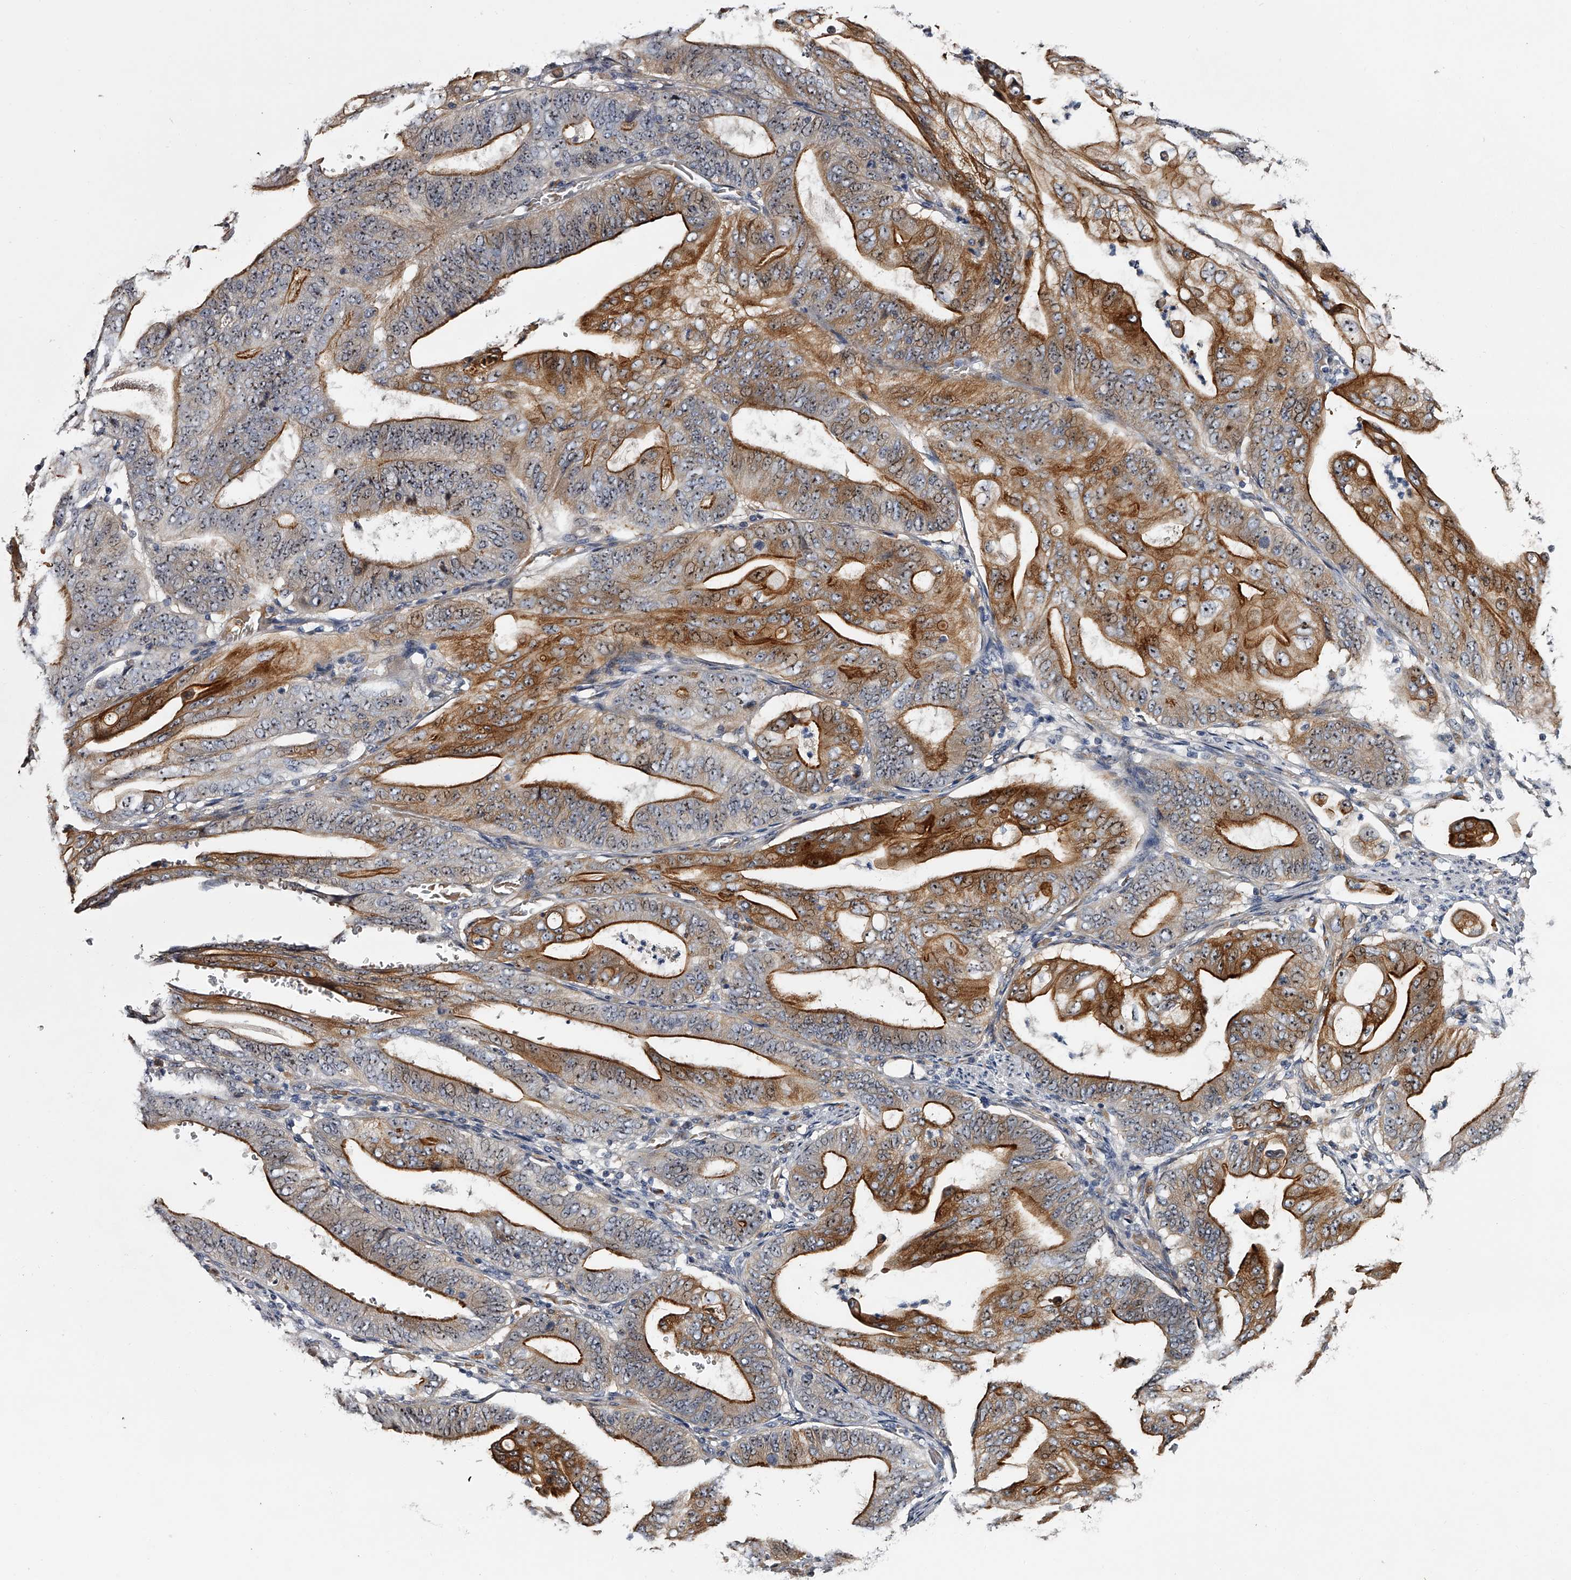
{"staining": {"intensity": "moderate", "quantity": ">75%", "location": "cytoplasmic/membranous,nuclear"}, "tissue": "stomach cancer", "cell_type": "Tumor cells", "image_type": "cancer", "snomed": [{"axis": "morphology", "description": "Adenocarcinoma, NOS"}, {"axis": "topography", "description": "Stomach"}], "caption": "DAB (3,3'-diaminobenzidine) immunohistochemical staining of stomach cancer (adenocarcinoma) exhibits moderate cytoplasmic/membranous and nuclear protein expression in approximately >75% of tumor cells.", "gene": "MDN1", "patient": {"sex": "female", "age": 73}}